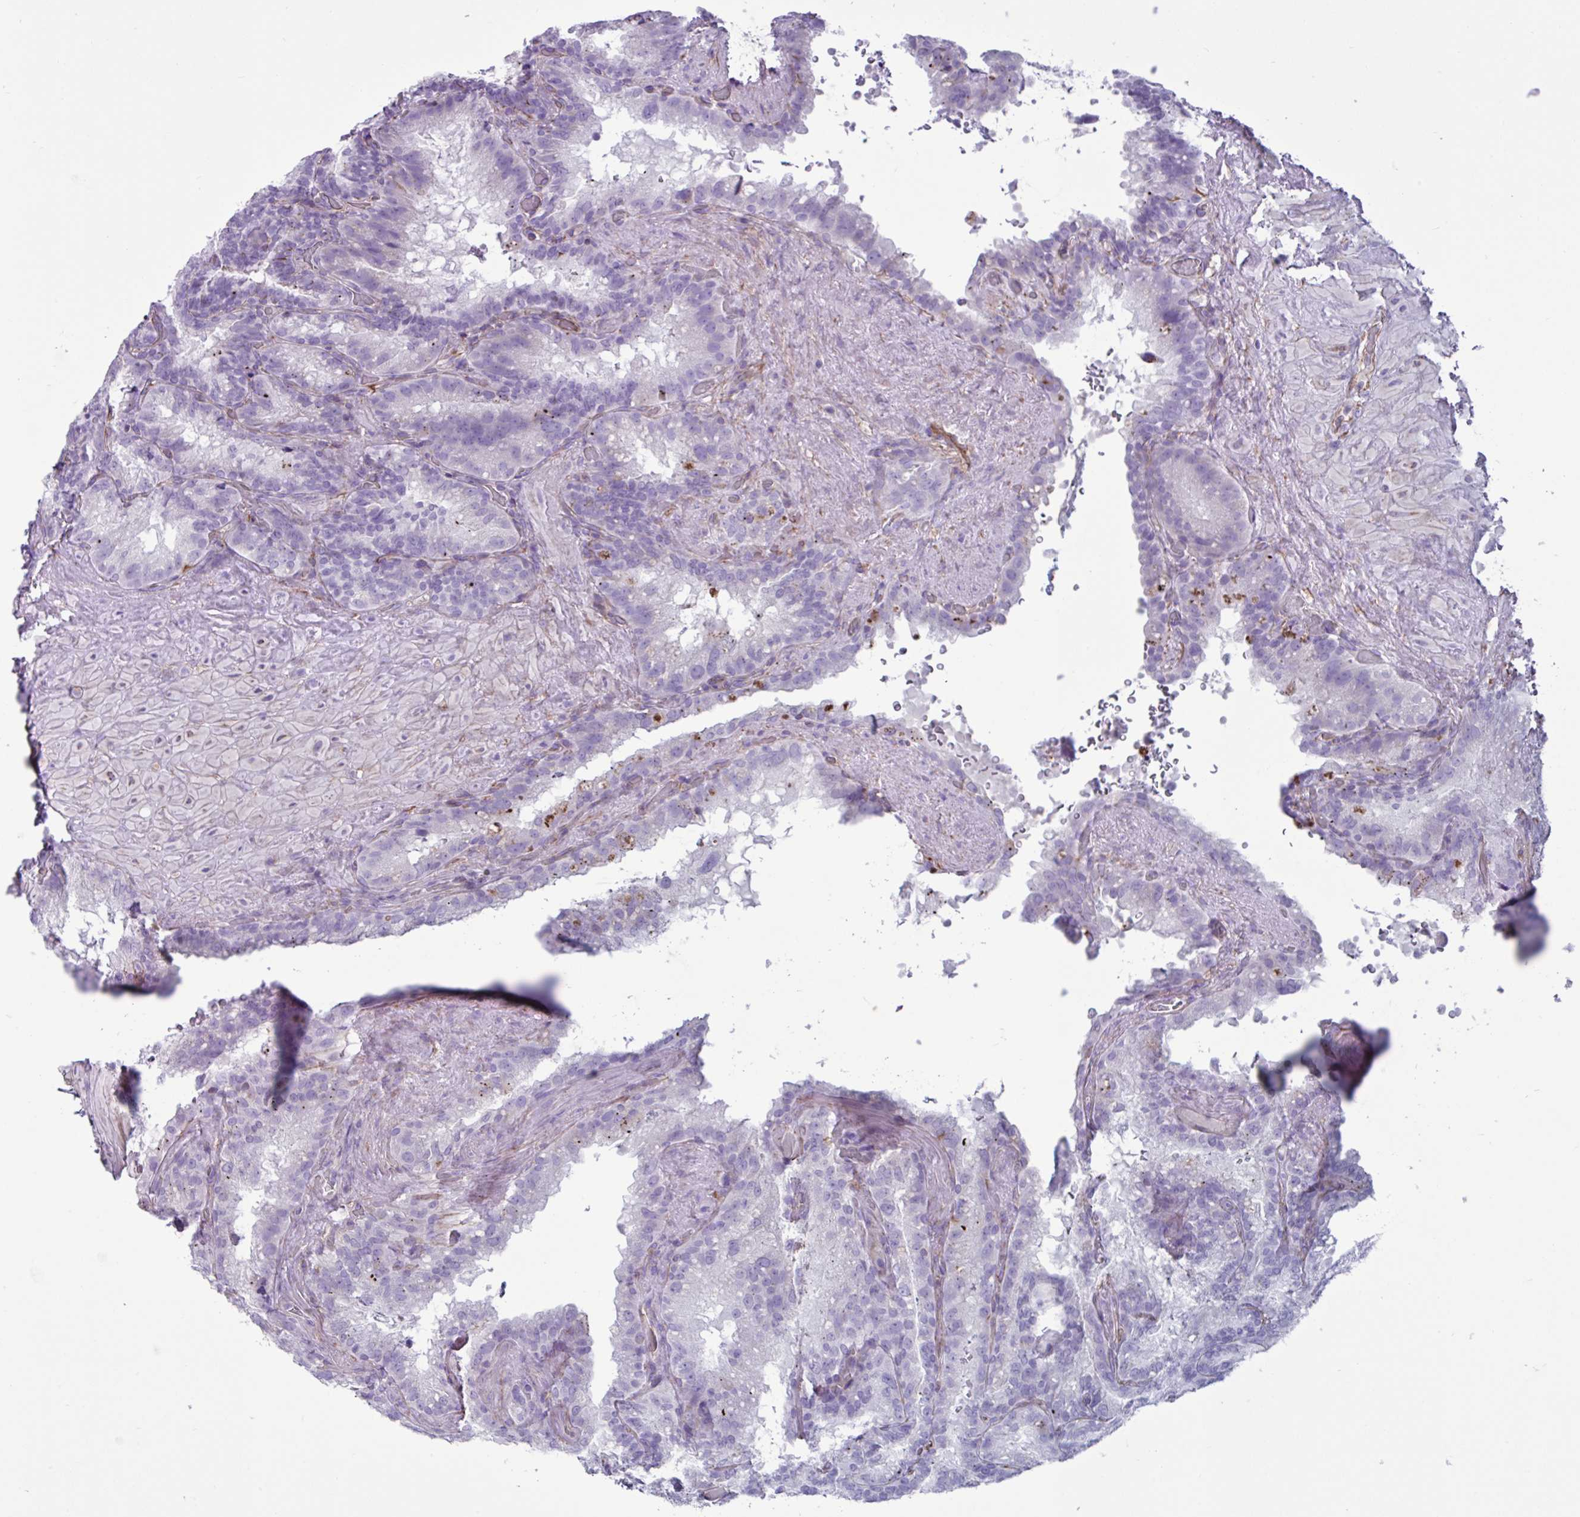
{"staining": {"intensity": "negative", "quantity": "none", "location": "none"}, "tissue": "seminal vesicle", "cell_type": "Glandular cells", "image_type": "normal", "snomed": [{"axis": "morphology", "description": "Normal tissue, NOS"}, {"axis": "topography", "description": "Seminal veicle"}], "caption": "A micrograph of seminal vesicle stained for a protein displays no brown staining in glandular cells. The staining is performed using DAB (3,3'-diaminobenzidine) brown chromogen with nuclei counter-stained in using hematoxylin.", "gene": "TMEM86B", "patient": {"sex": "male", "age": 60}}